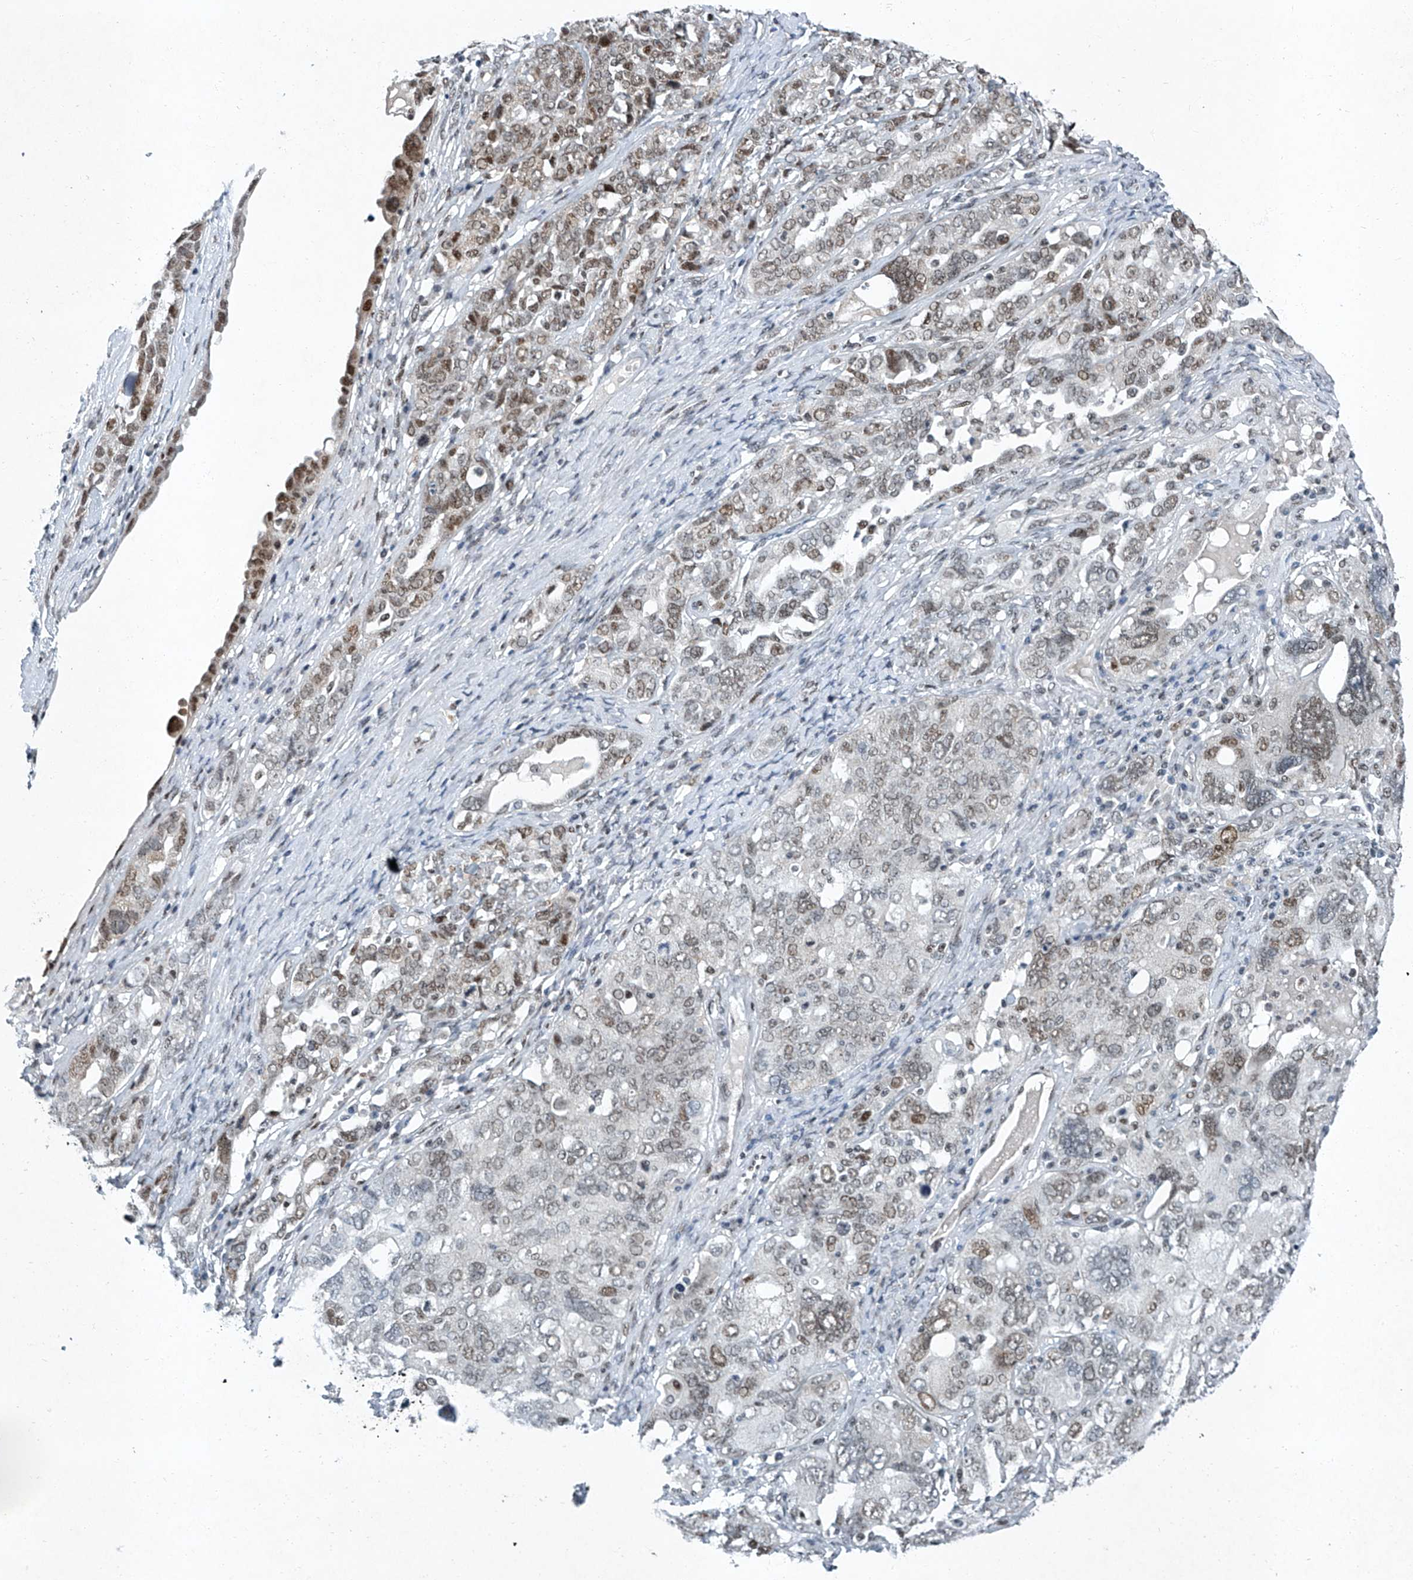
{"staining": {"intensity": "moderate", "quantity": "<25%", "location": "nuclear"}, "tissue": "ovarian cancer", "cell_type": "Tumor cells", "image_type": "cancer", "snomed": [{"axis": "morphology", "description": "Carcinoma, endometroid"}, {"axis": "topography", "description": "Ovary"}], "caption": "Ovarian cancer tissue displays moderate nuclear expression in approximately <25% of tumor cells, visualized by immunohistochemistry.", "gene": "TFDP1", "patient": {"sex": "female", "age": 62}}